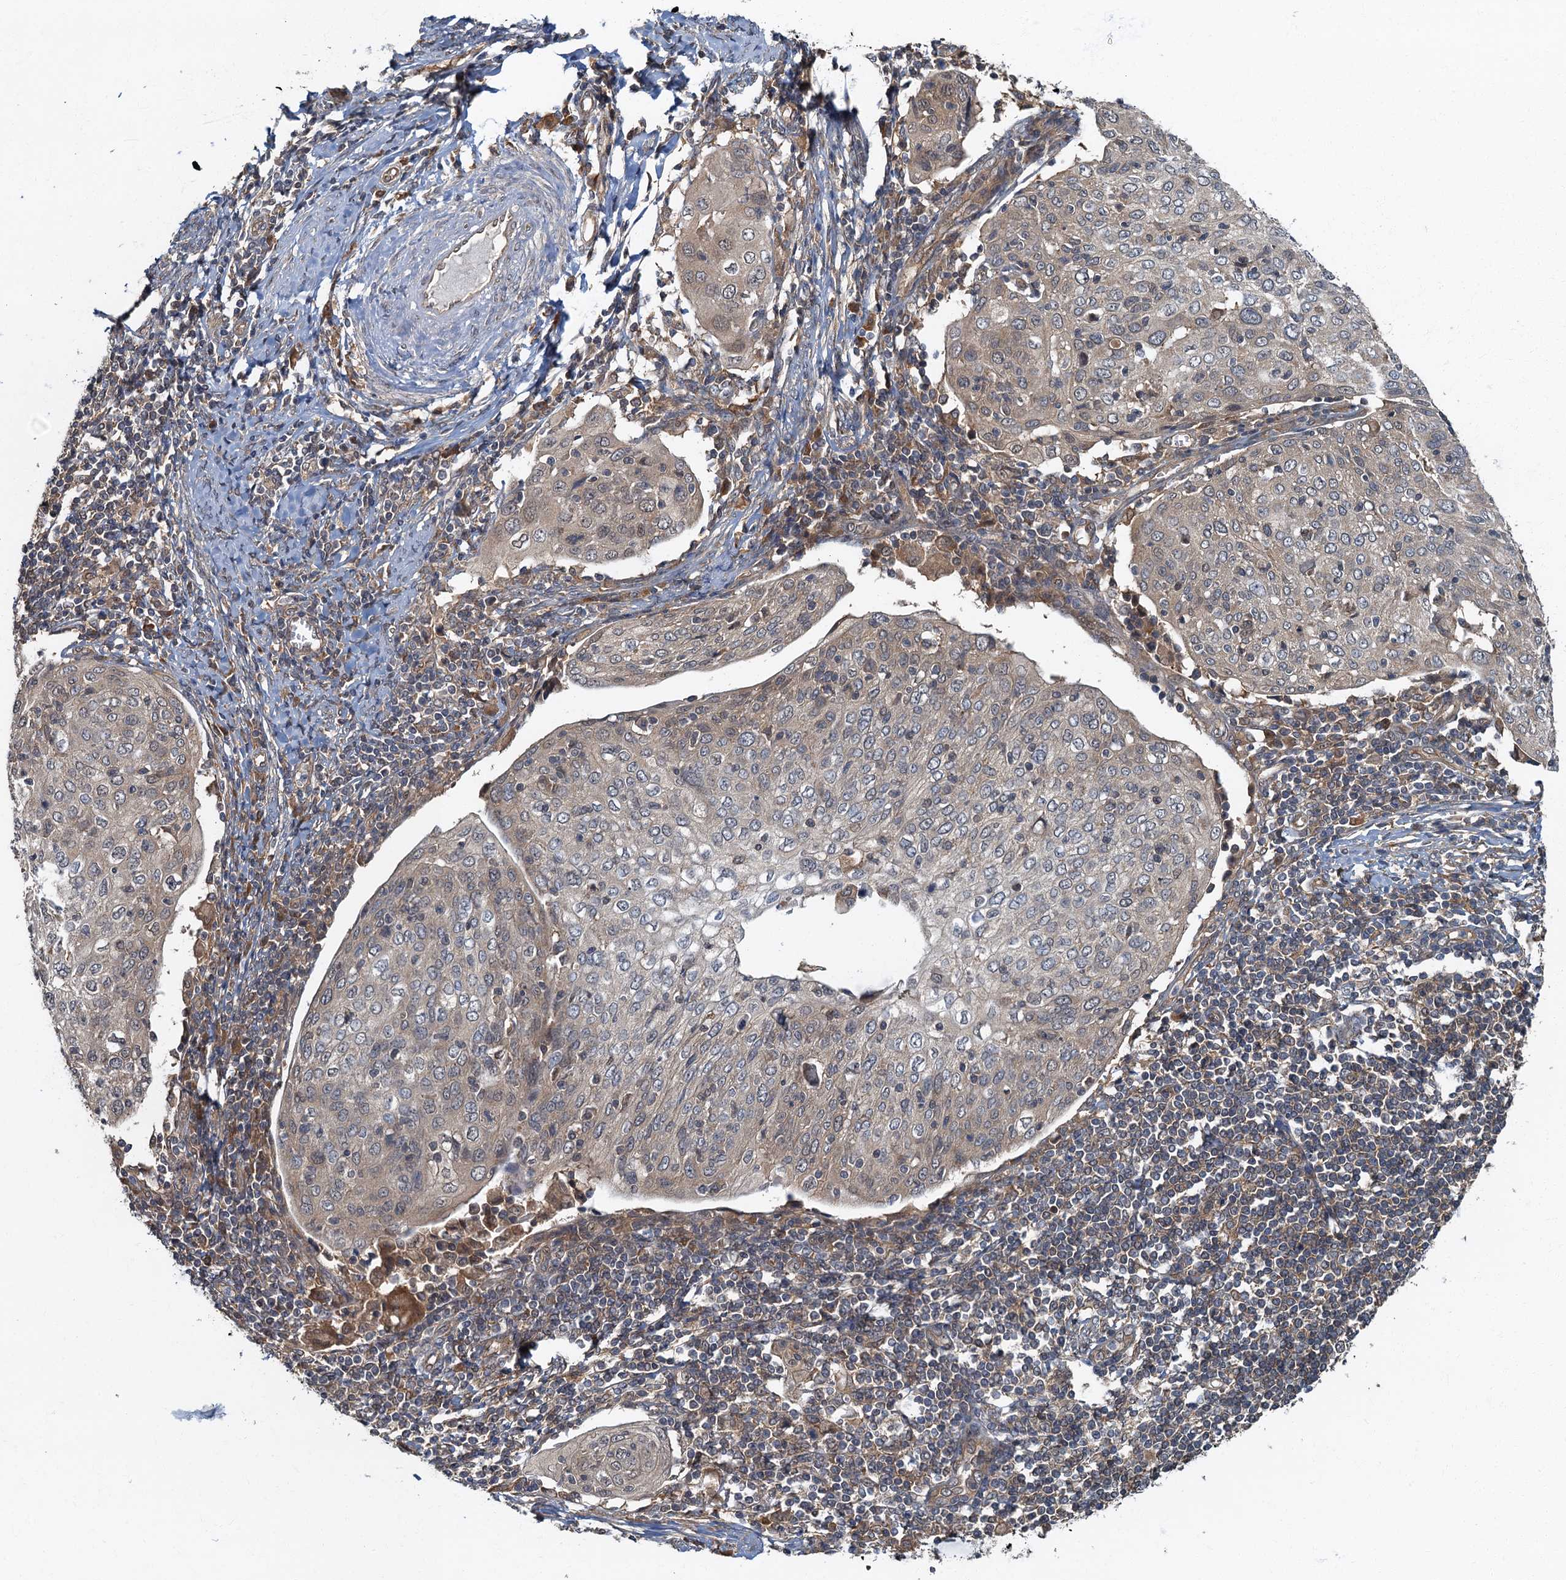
{"staining": {"intensity": "weak", "quantity": "<25%", "location": "cytoplasmic/membranous"}, "tissue": "cervical cancer", "cell_type": "Tumor cells", "image_type": "cancer", "snomed": [{"axis": "morphology", "description": "Squamous cell carcinoma, NOS"}, {"axis": "topography", "description": "Cervix"}], "caption": "Tumor cells show no significant expression in cervical squamous cell carcinoma.", "gene": "TBCK", "patient": {"sex": "female", "age": 67}}